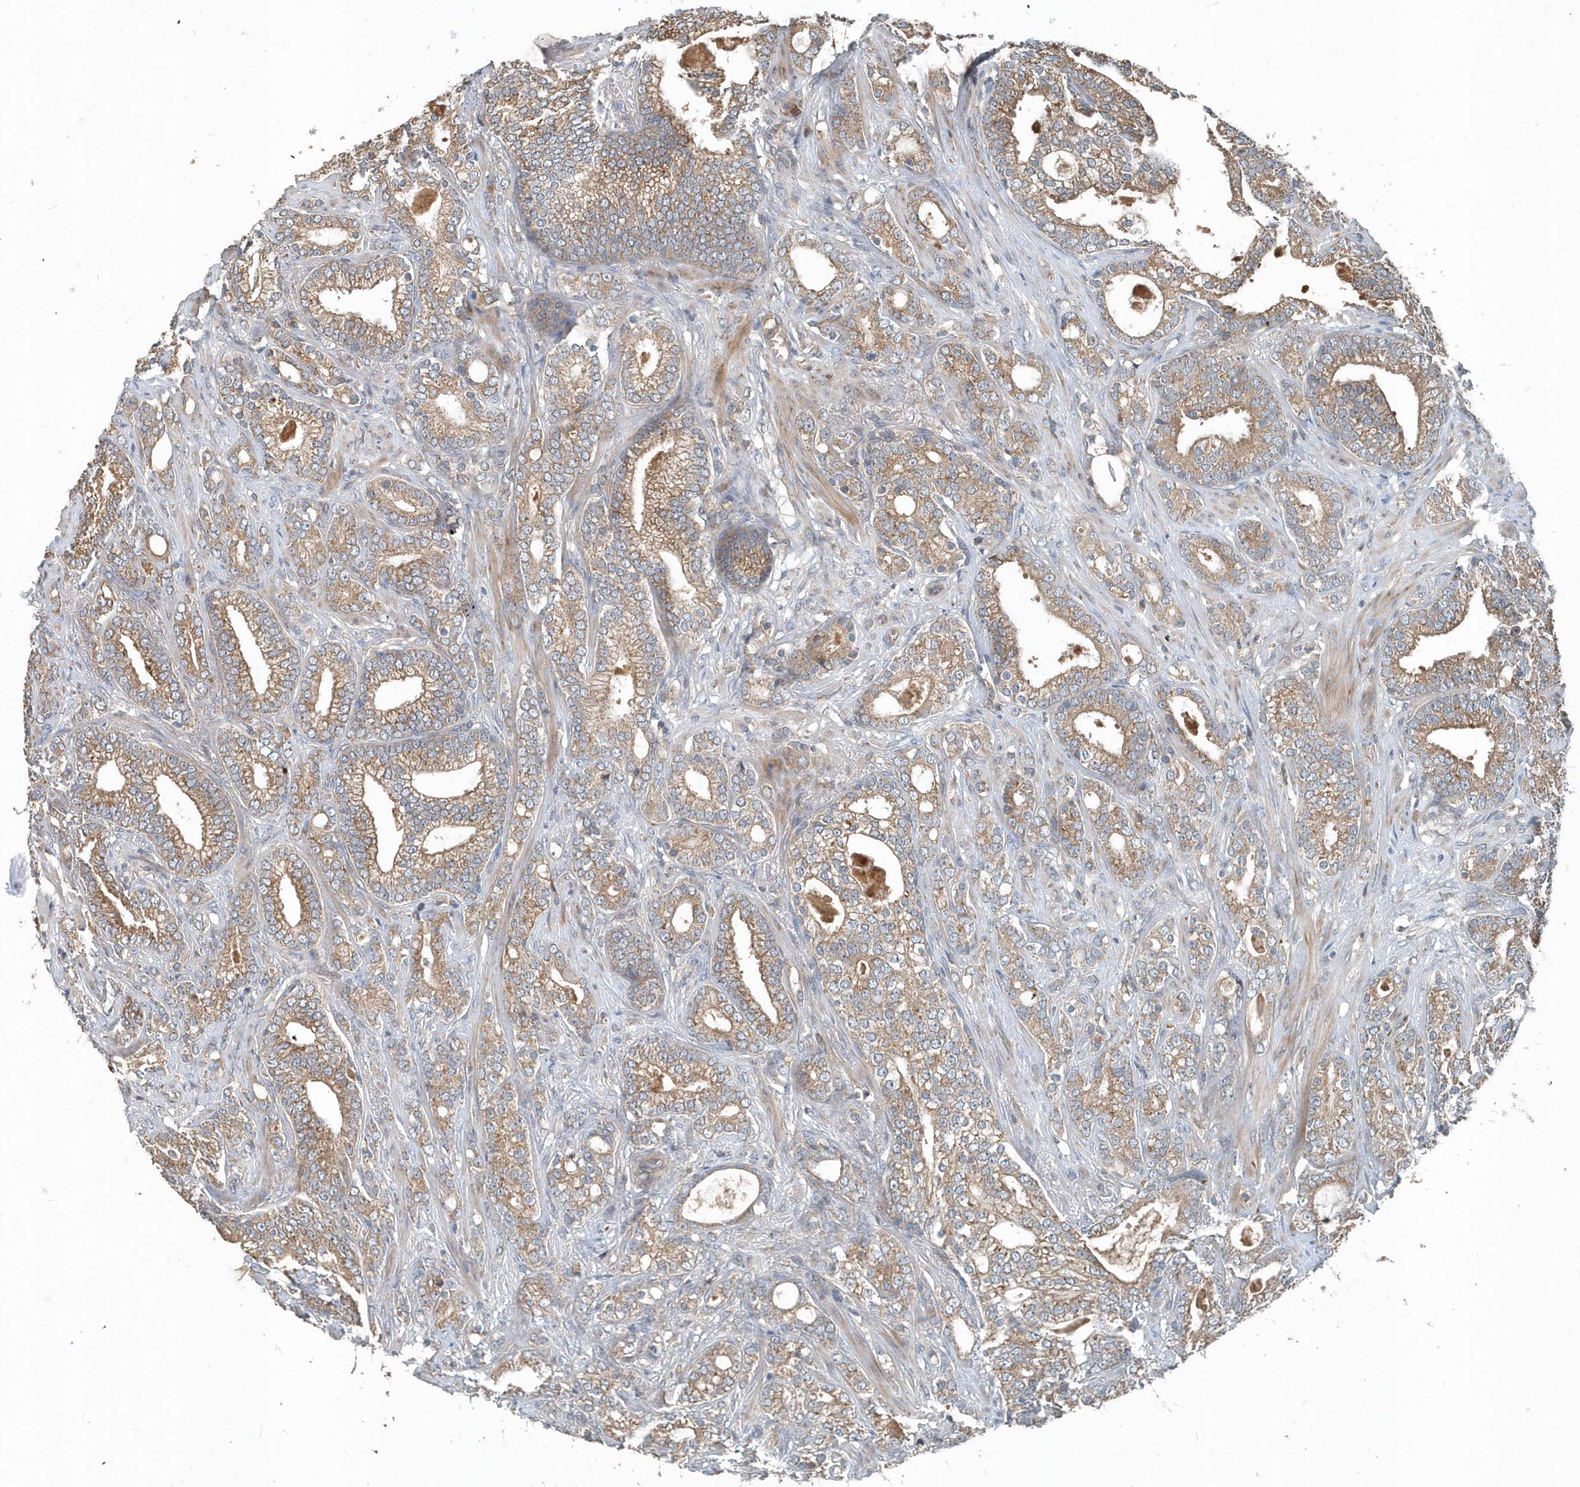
{"staining": {"intensity": "moderate", "quantity": ">75%", "location": "cytoplasmic/membranous"}, "tissue": "prostate cancer", "cell_type": "Tumor cells", "image_type": "cancer", "snomed": [{"axis": "morphology", "description": "Adenocarcinoma, High grade"}, {"axis": "topography", "description": "Prostate and seminal vesicle, NOS"}], "caption": "Human prostate high-grade adenocarcinoma stained with a protein marker exhibits moderate staining in tumor cells.", "gene": "SCFD2", "patient": {"sex": "male", "age": 67}}